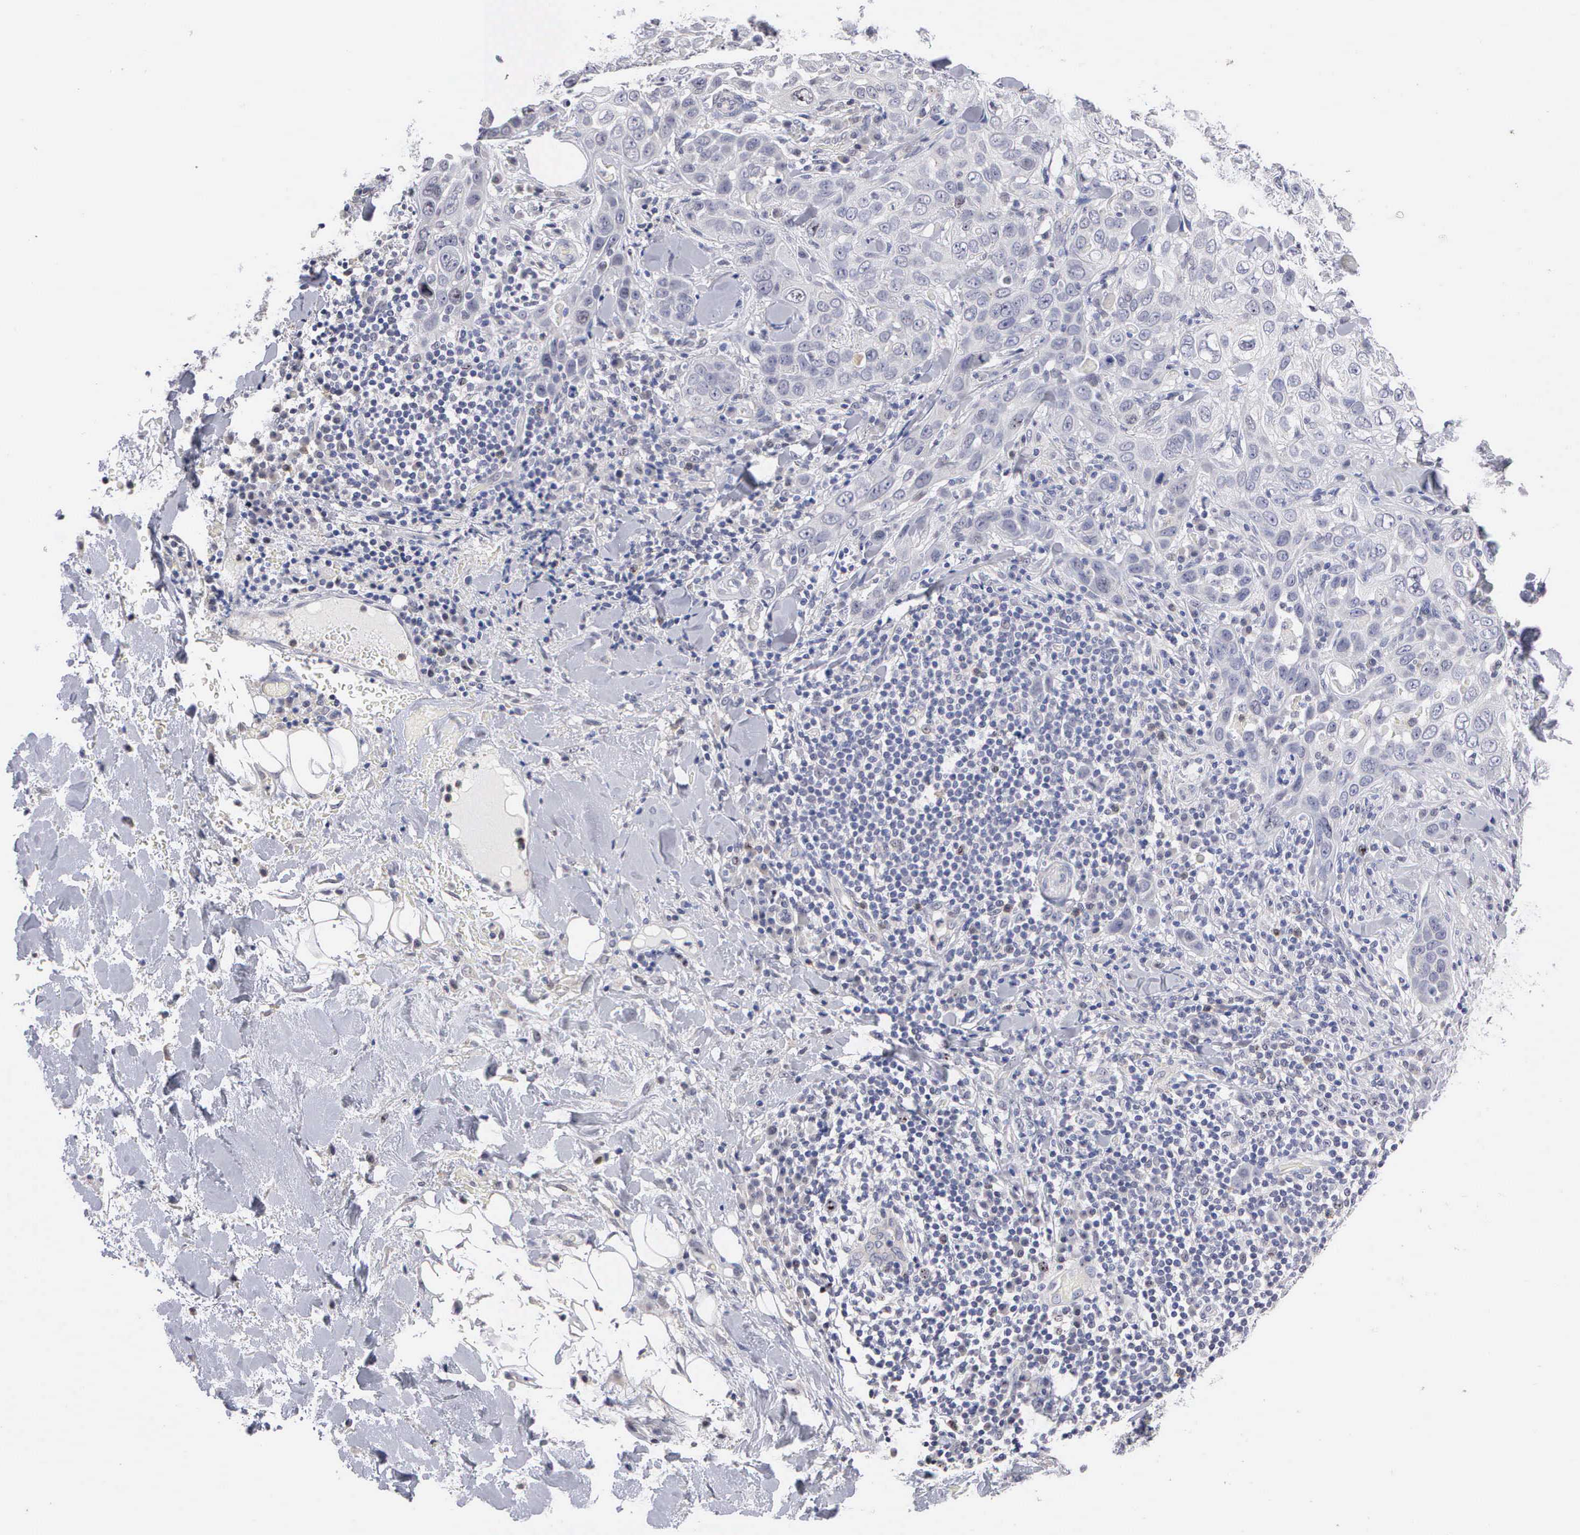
{"staining": {"intensity": "negative", "quantity": "none", "location": "none"}, "tissue": "skin cancer", "cell_type": "Tumor cells", "image_type": "cancer", "snomed": [{"axis": "morphology", "description": "Squamous cell carcinoma, NOS"}, {"axis": "topography", "description": "Skin"}], "caption": "High power microscopy image of an IHC image of skin squamous cell carcinoma, revealing no significant expression in tumor cells. (Brightfield microscopy of DAB (3,3'-diaminobenzidine) IHC at high magnification).", "gene": "KDM6A", "patient": {"sex": "male", "age": 84}}